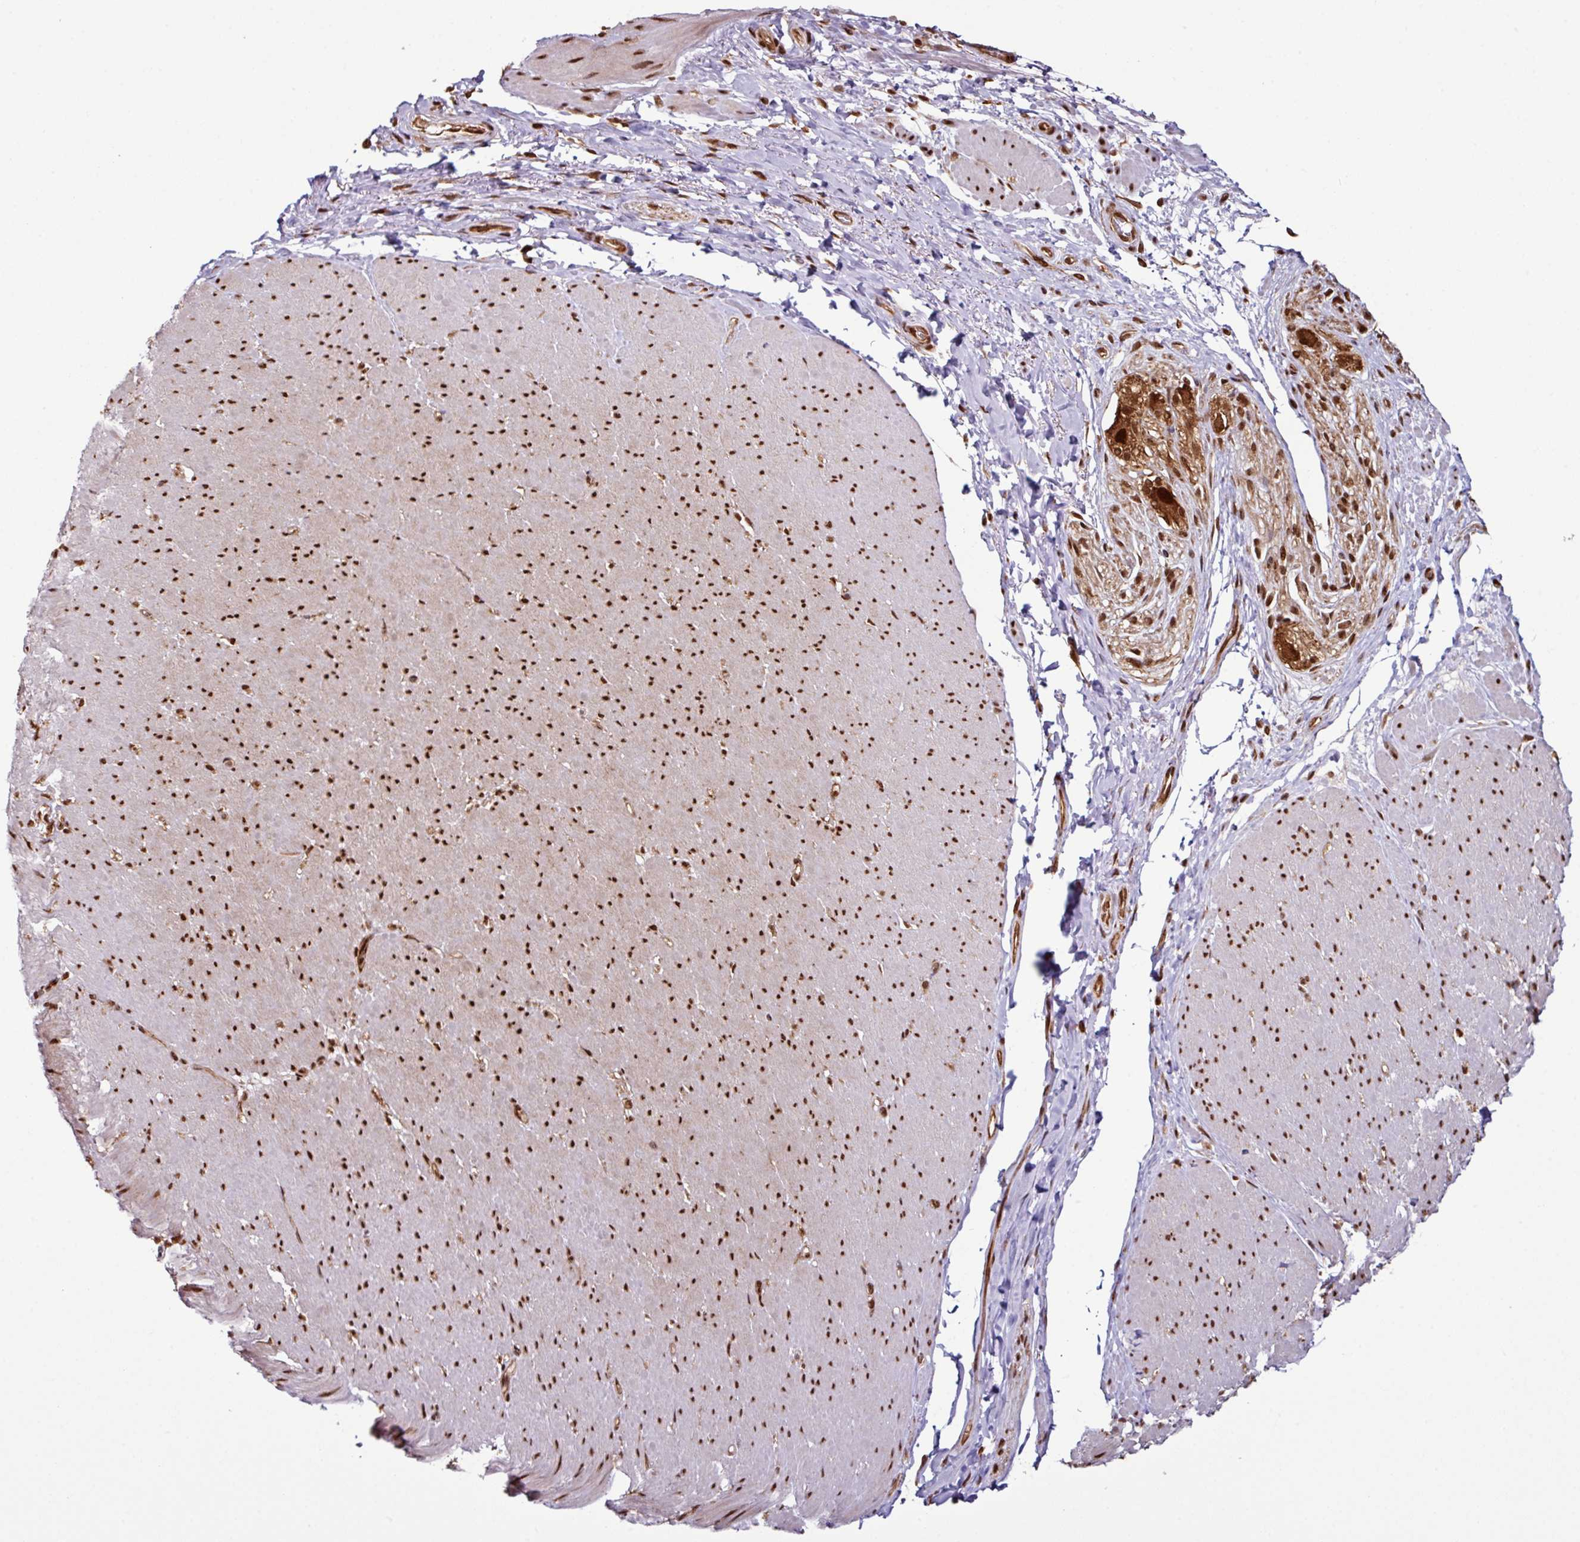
{"staining": {"intensity": "moderate", "quantity": ">75%", "location": "nuclear"}, "tissue": "smooth muscle", "cell_type": "Smooth muscle cells", "image_type": "normal", "snomed": [{"axis": "morphology", "description": "Normal tissue, NOS"}, {"axis": "topography", "description": "Smooth muscle"}, {"axis": "topography", "description": "Rectum"}], "caption": "Protein analysis of benign smooth muscle reveals moderate nuclear staining in approximately >75% of smooth muscle cells. Immunohistochemistry (ihc) stains the protein of interest in brown and the nuclei are stained blue.", "gene": "MORF4L2", "patient": {"sex": "male", "age": 53}}